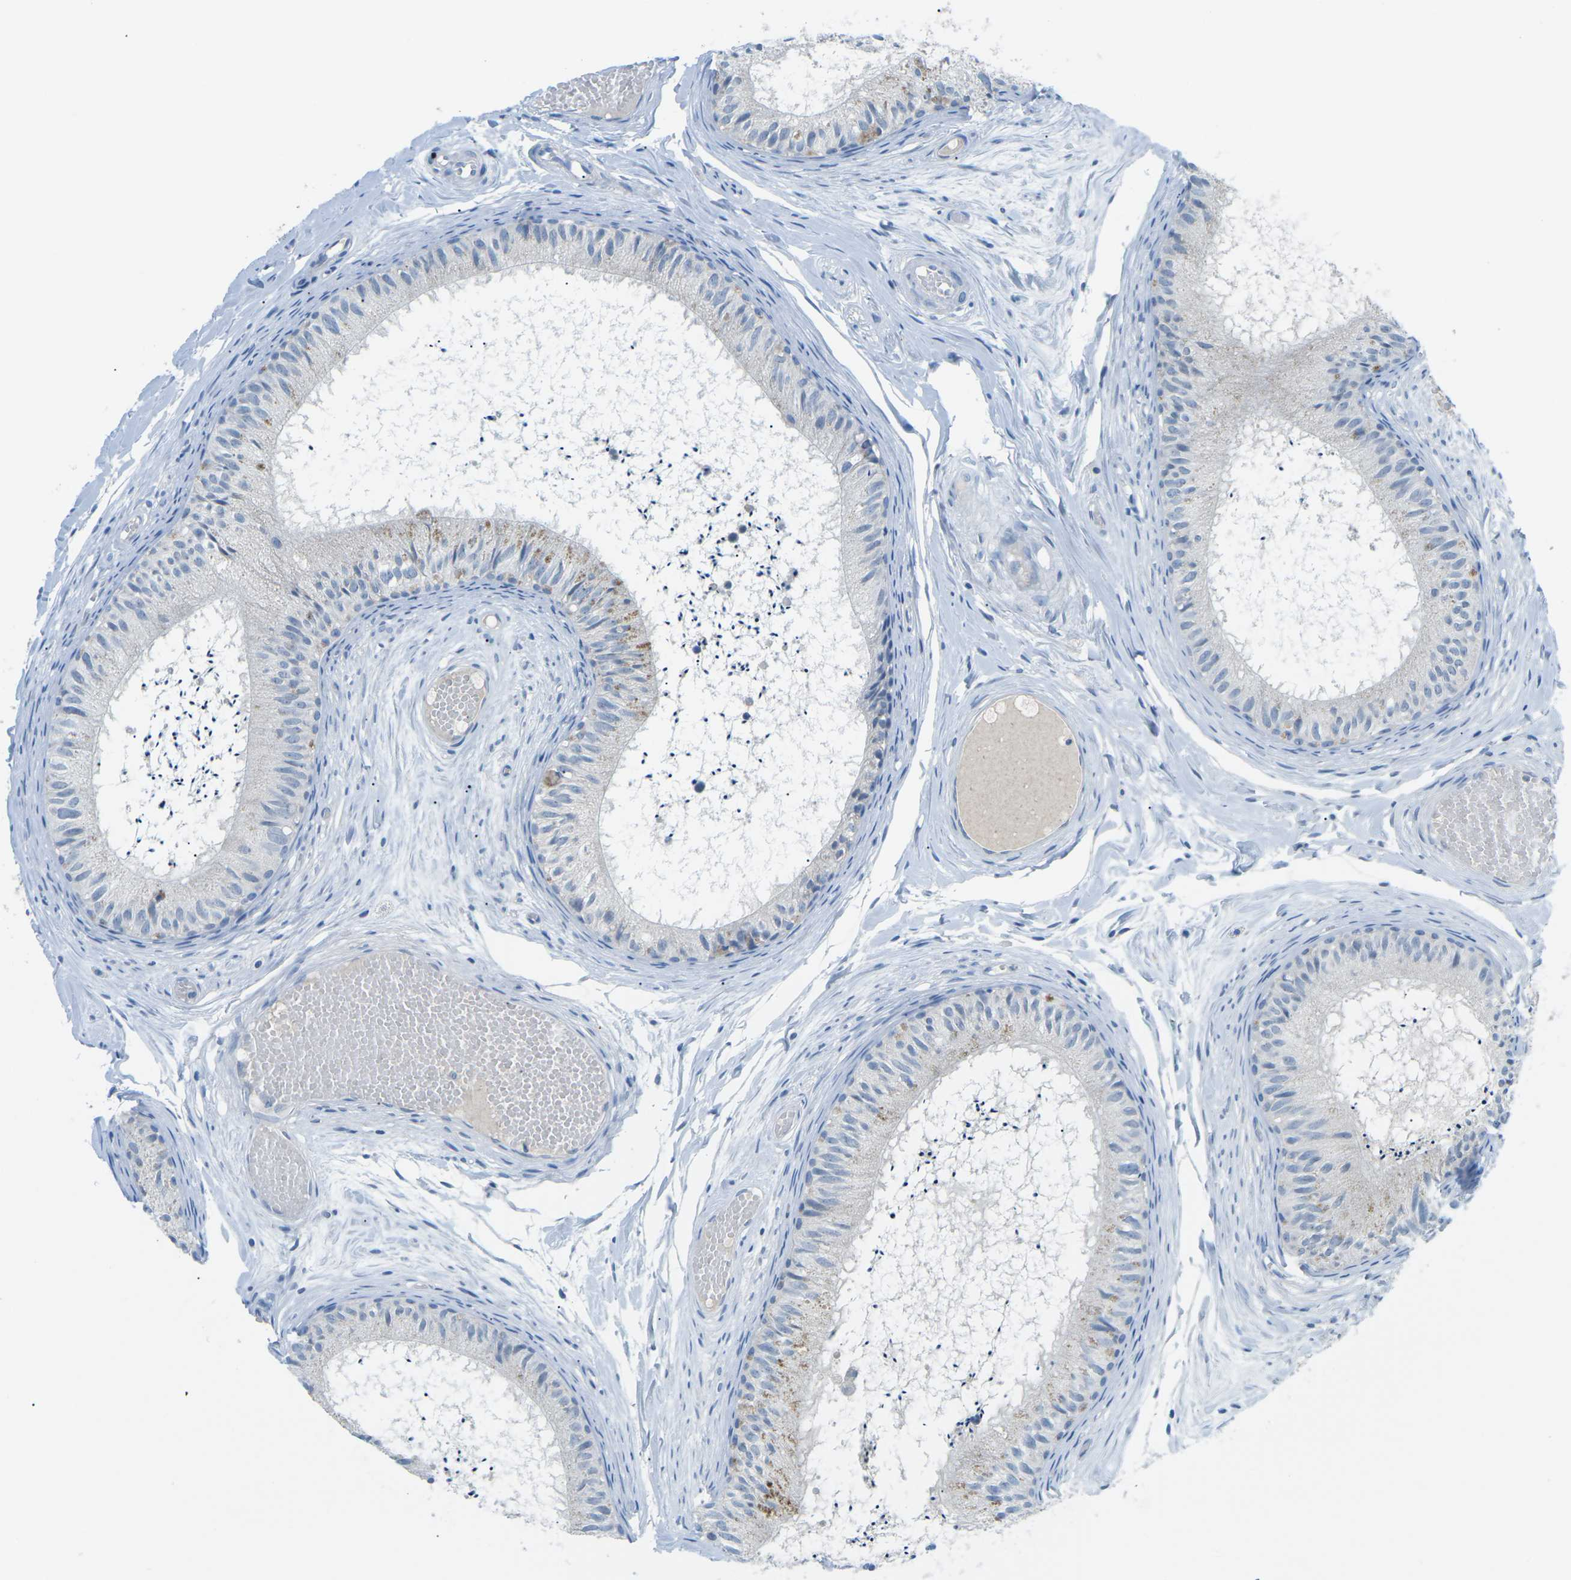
{"staining": {"intensity": "weak", "quantity": "25%-75%", "location": "cytoplasmic/membranous"}, "tissue": "epididymis", "cell_type": "Glandular cells", "image_type": "normal", "snomed": [{"axis": "morphology", "description": "Normal tissue, NOS"}, {"axis": "topography", "description": "Epididymis"}], "caption": "Human epididymis stained for a protein (brown) reveals weak cytoplasmic/membranous positive positivity in approximately 25%-75% of glandular cells.", "gene": "CD47", "patient": {"sex": "male", "age": 46}}